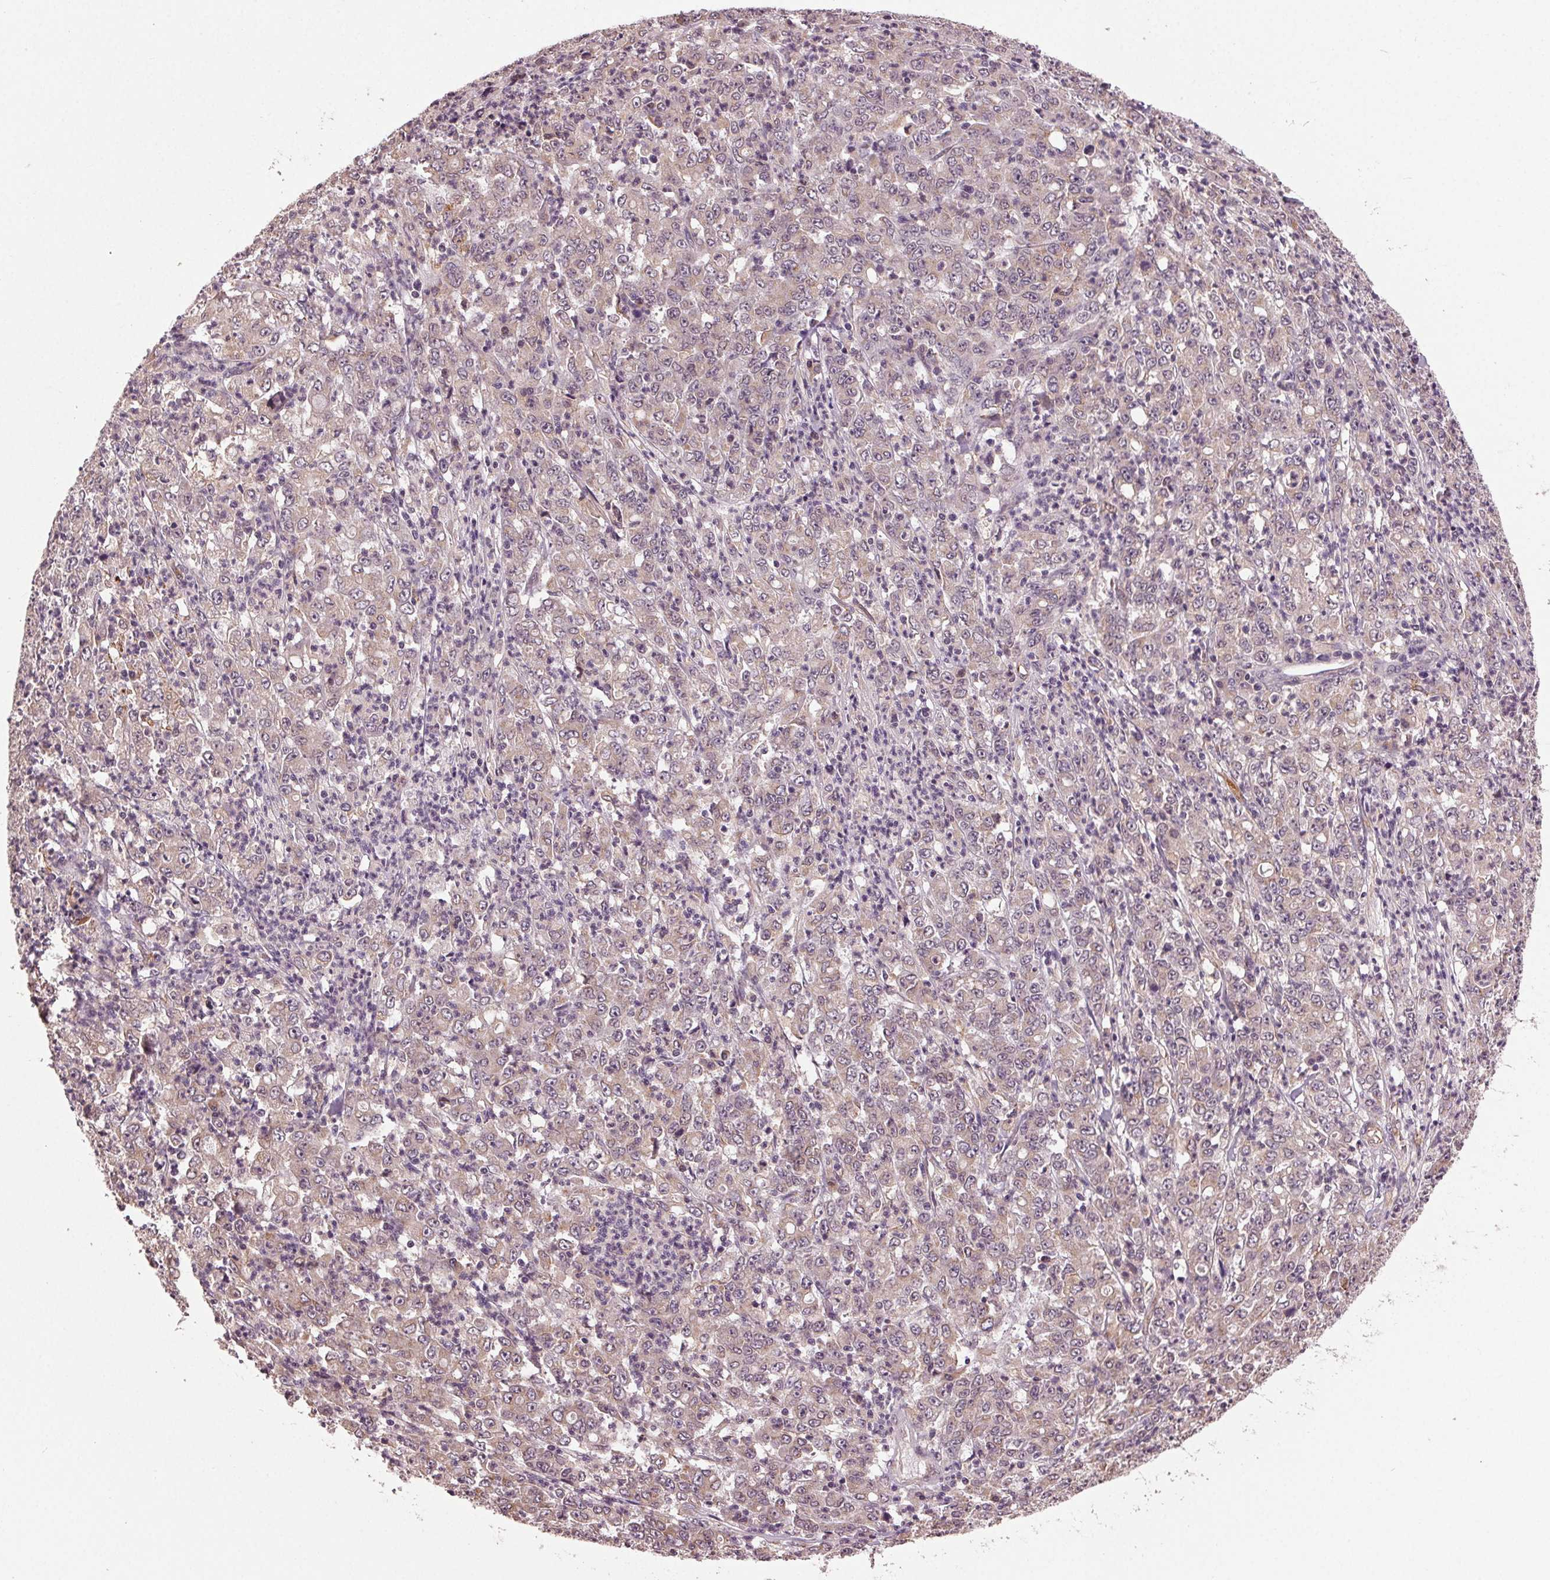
{"staining": {"intensity": "weak", "quantity": "<25%", "location": "cytoplasmic/membranous"}, "tissue": "stomach cancer", "cell_type": "Tumor cells", "image_type": "cancer", "snomed": [{"axis": "morphology", "description": "Adenocarcinoma, NOS"}, {"axis": "topography", "description": "Stomach, lower"}], "caption": "A histopathology image of stomach cancer stained for a protein demonstrates no brown staining in tumor cells. Brightfield microscopy of immunohistochemistry stained with DAB (brown) and hematoxylin (blue), captured at high magnification.", "gene": "BSDC1", "patient": {"sex": "female", "age": 71}}